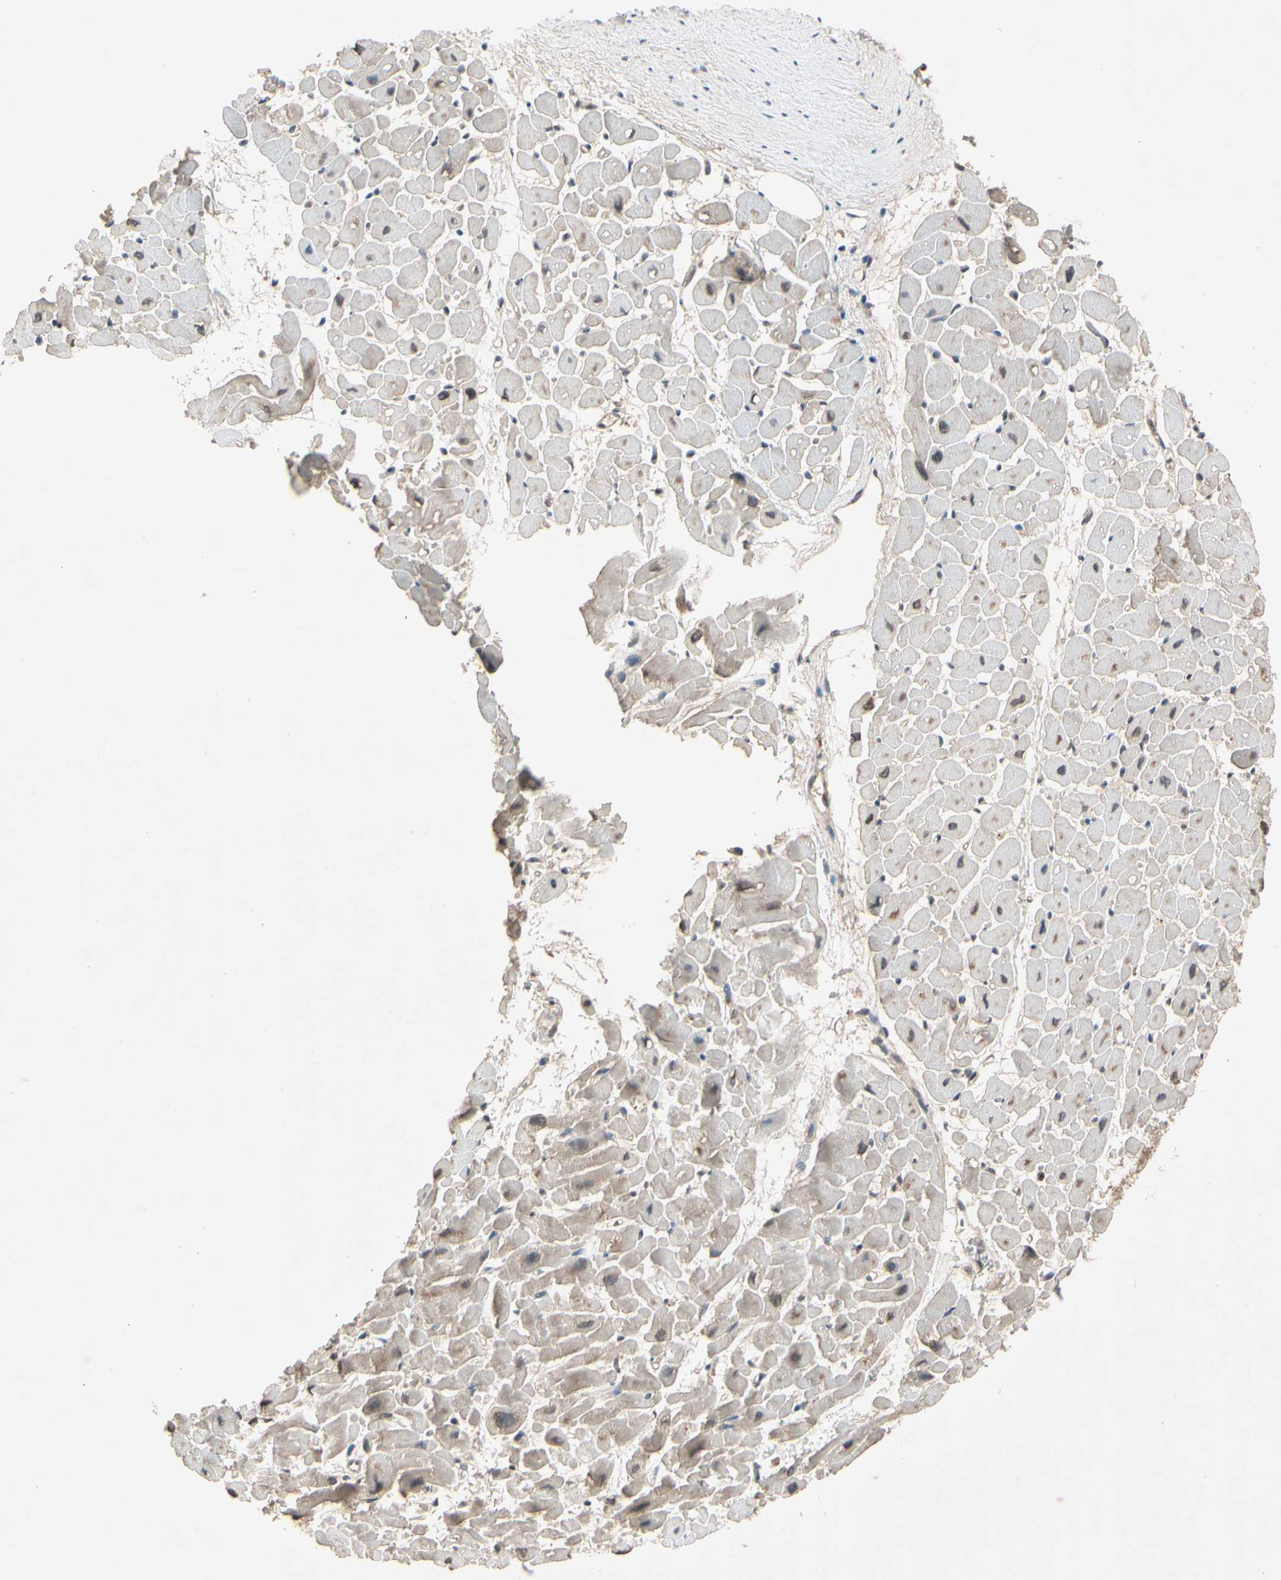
{"staining": {"intensity": "strong", "quantity": "25%-75%", "location": "cytoplasmic/membranous"}, "tissue": "heart muscle", "cell_type": "Cardiomyocytes", "image_type": "normal", "snomed": [{"axis": "morphology", "description": "Normal tissue, NOS"}, {"axis": "topography", "description": "Heart"}], "caption": "Brown immunohistochemical staining in benign heart muscle demonstrates strong cytoplasmic/membranous staining in approximately 25%-75% of cardiomyocytes.", "gene": "NSF", "patient": {"sex": "male", "age": 45}}